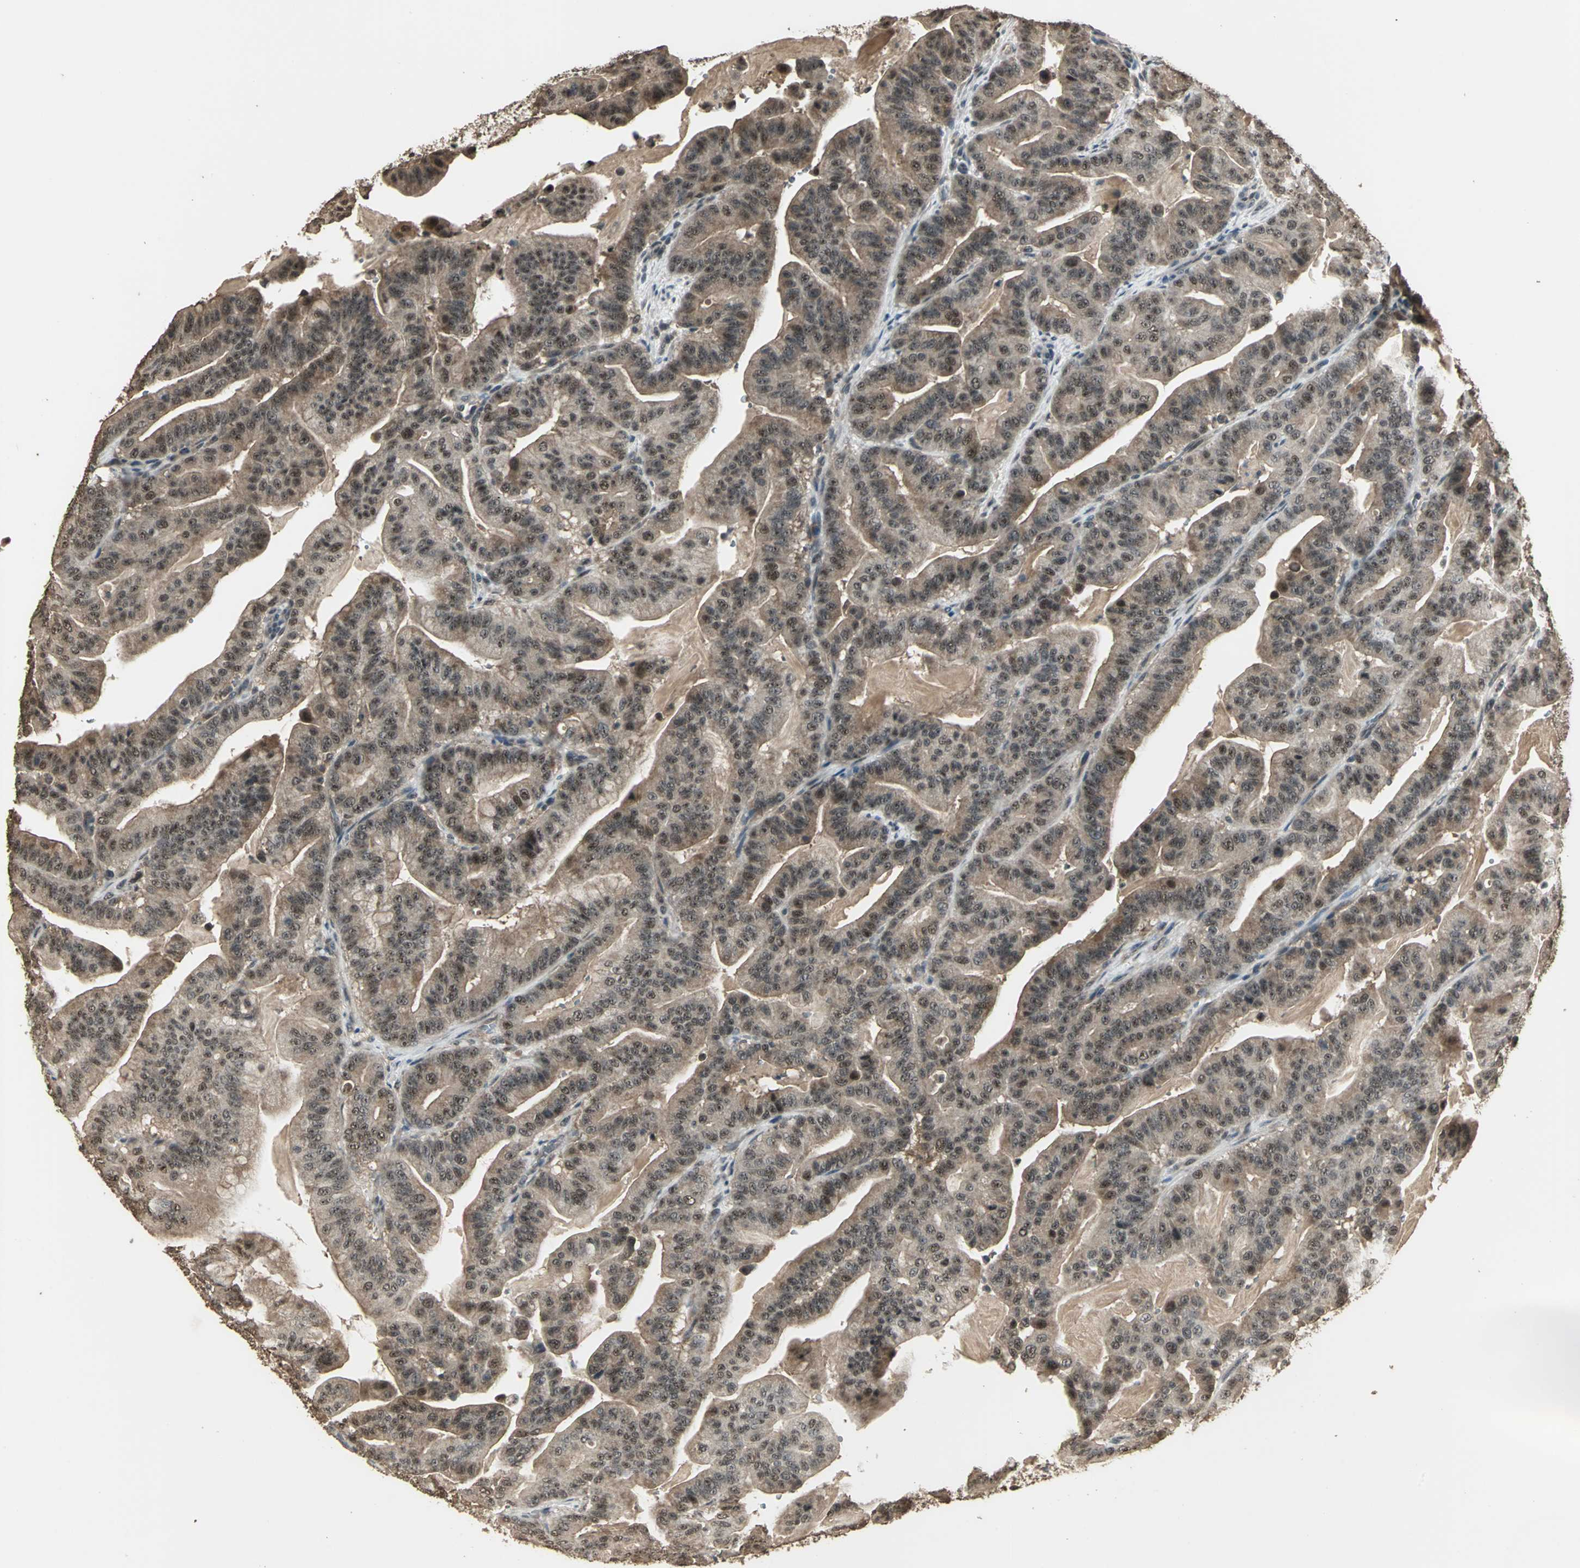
{"staining": {"intensity": "moderate", "quantity": ">75%", "location": "cytoplasmic/membranous"}, "tissue": "pancreatic cancer", "cell_type": "Tumor cells", "image_type": "cancer", "snomed": [{"axis": "morphology", "description": "Adenocarcinoma, NOS"}, {"axis": "topography", "description": "Pancreas"}], "caption": "Protein expression analysis of human pancreatic cancer (adenocarcinoma) reveals moderate cytoplasmic/membranous expression in about >75% of tumor cells.", "gene": "UCHL5", "patient": {"sex": "male", "age": 63}}